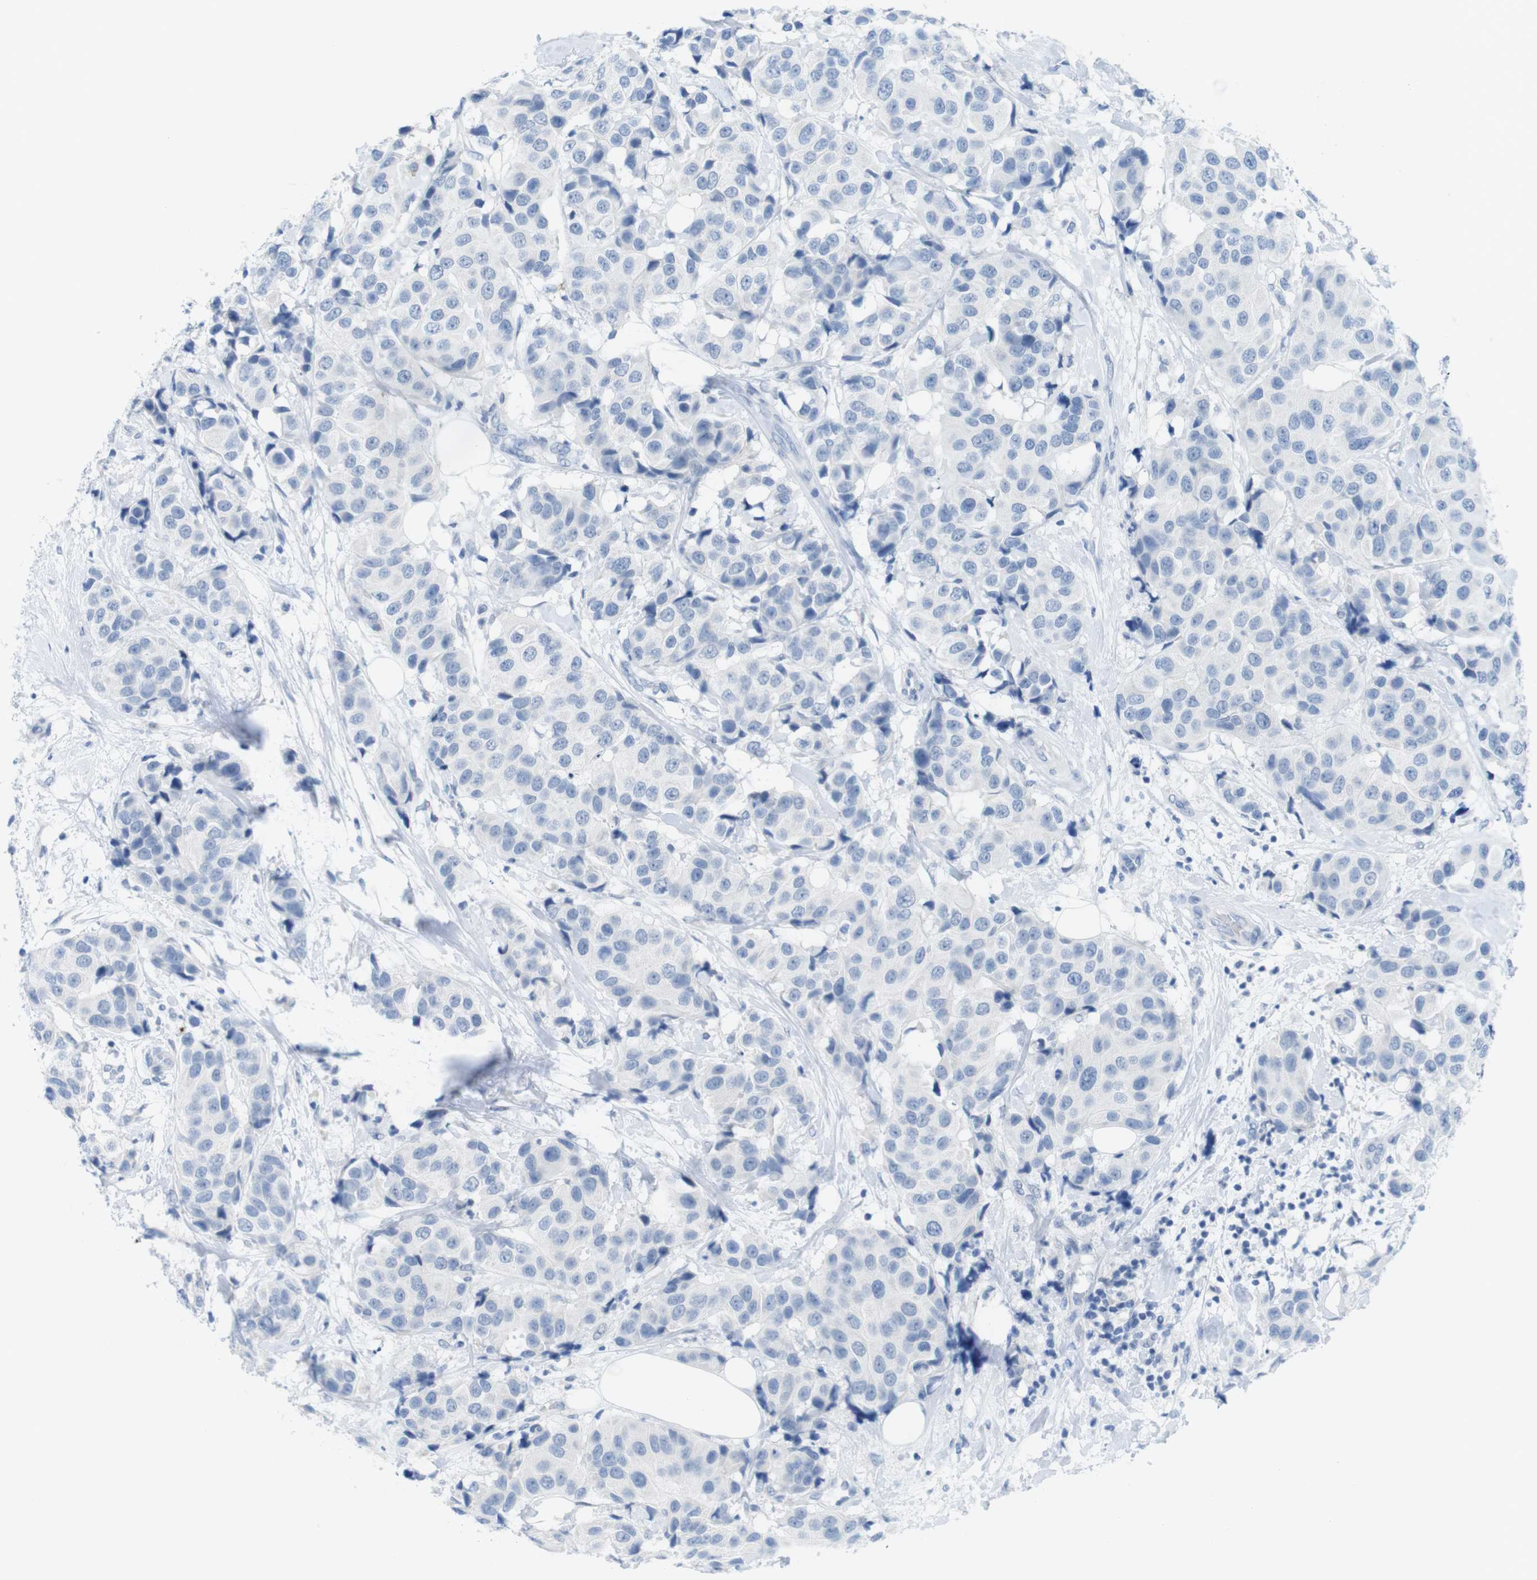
{"staining": {"intensity": "negative", "quantity": "none", "location": "none"}, "tissue": "breast cancer", "cell_type": "Tumor cells", "image_type": "cancer", "snomed": [{"axis": "morphology", "description": "Normal tissue, NOS"}, {"axis": "morphology", "description": "Duct carcinoma"}, {"axis": "topography", "description": "Breast"}], "caption": "IHC of breast cancer demonstrates no positivity in tumor cells.", "gene": "OPN1SW", "patient": {"sex": "female", "age": 39}}